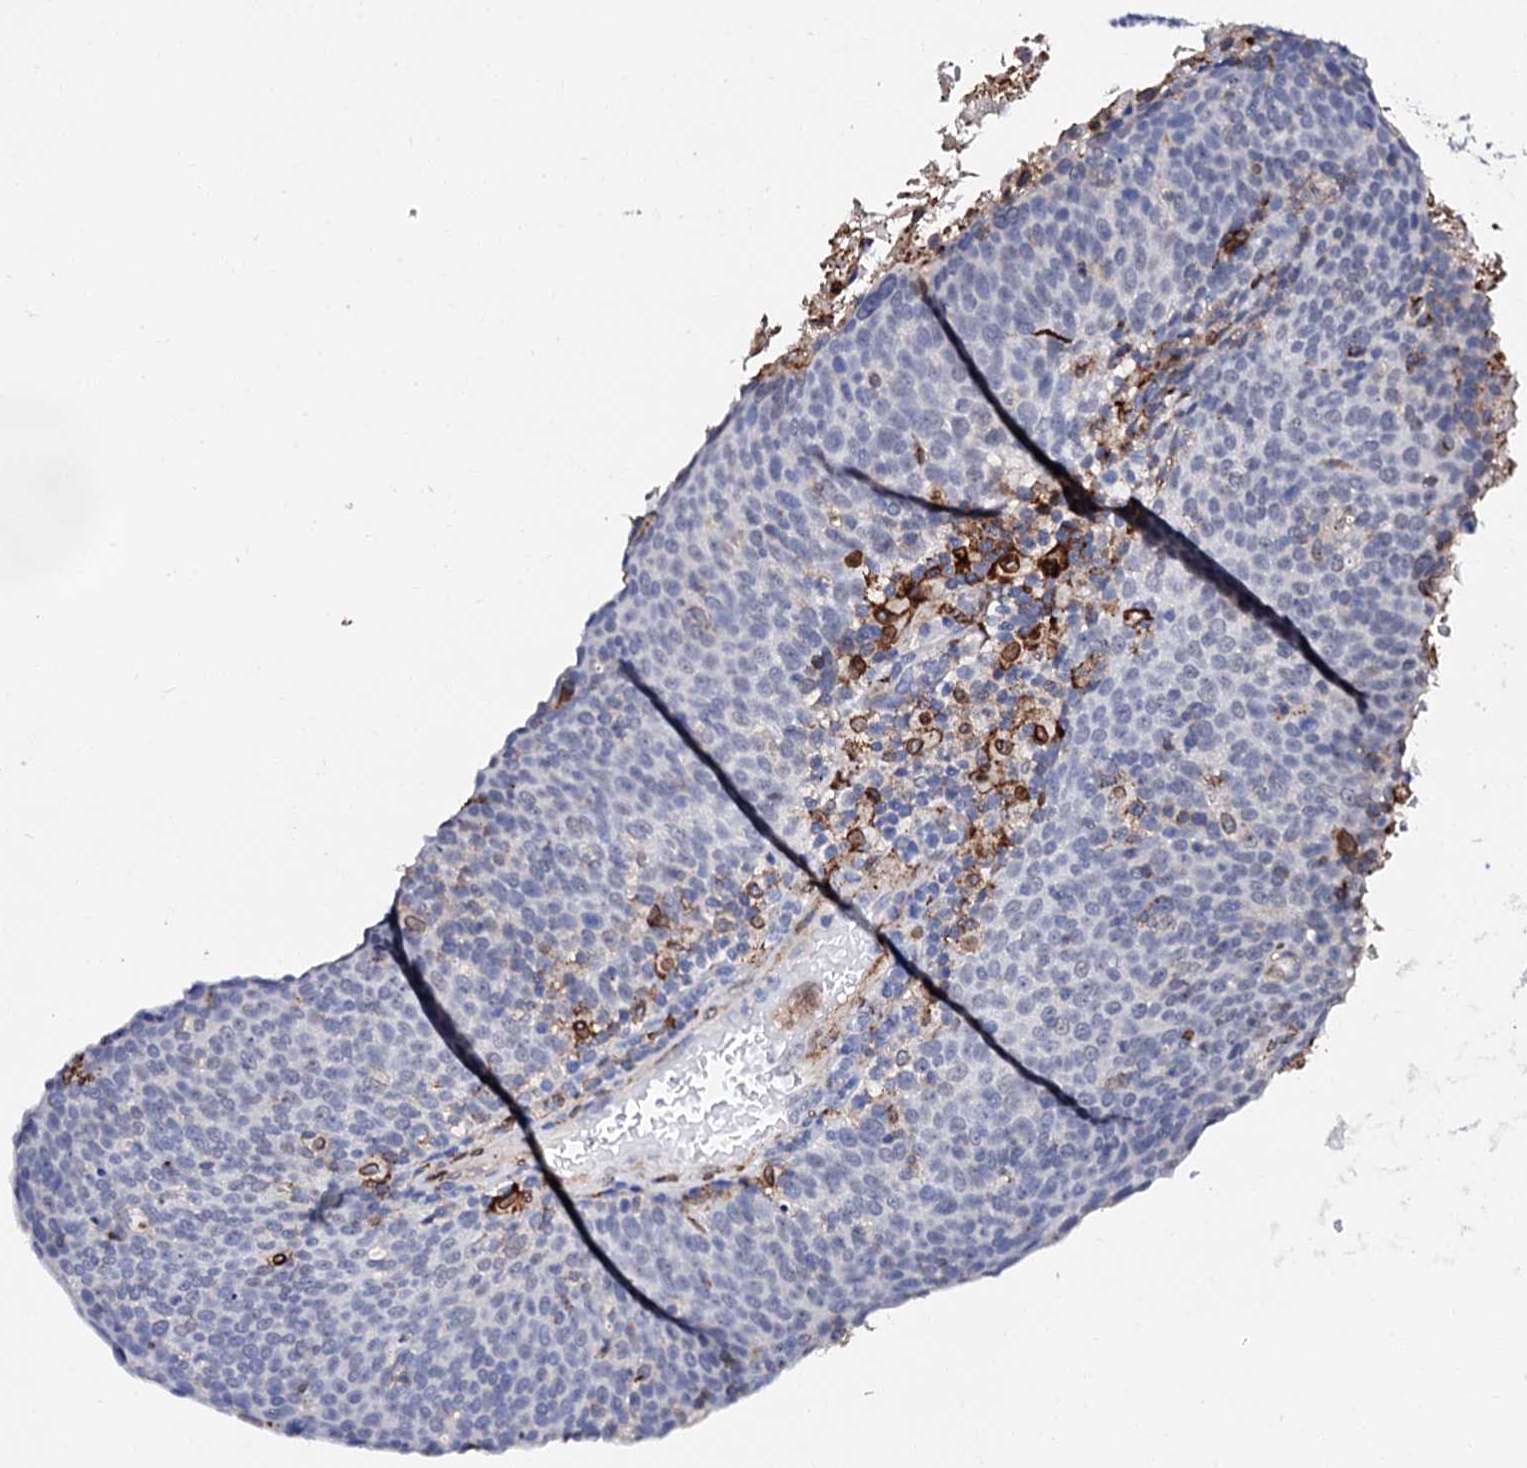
{"staining": {"intensity": "negative", "quantity": "none", "location": "none"}, "tissue": "head and neck cancer", "cell_type": "Tumor cells", "image_type": "cancer", "snomed": [{"axis": "morphology", "description": "Squamous cell carcinoma, NOS"}, {"axis": "morphology", "description": "Squamous cell carcinoma, metastatic, NOS"}, {"axis": "topography", "description": "Lymph node"}, {"axis": "topography", "description": "Head-Neck"}], "caption": "The photomicrograph shows no significant staining in tumor cells of head and neck cancer (squamous cell carcinoma). Nuclei are stained in blue.", "gene": "MED13L", "patient": {"sex": "male", "age": 62}}